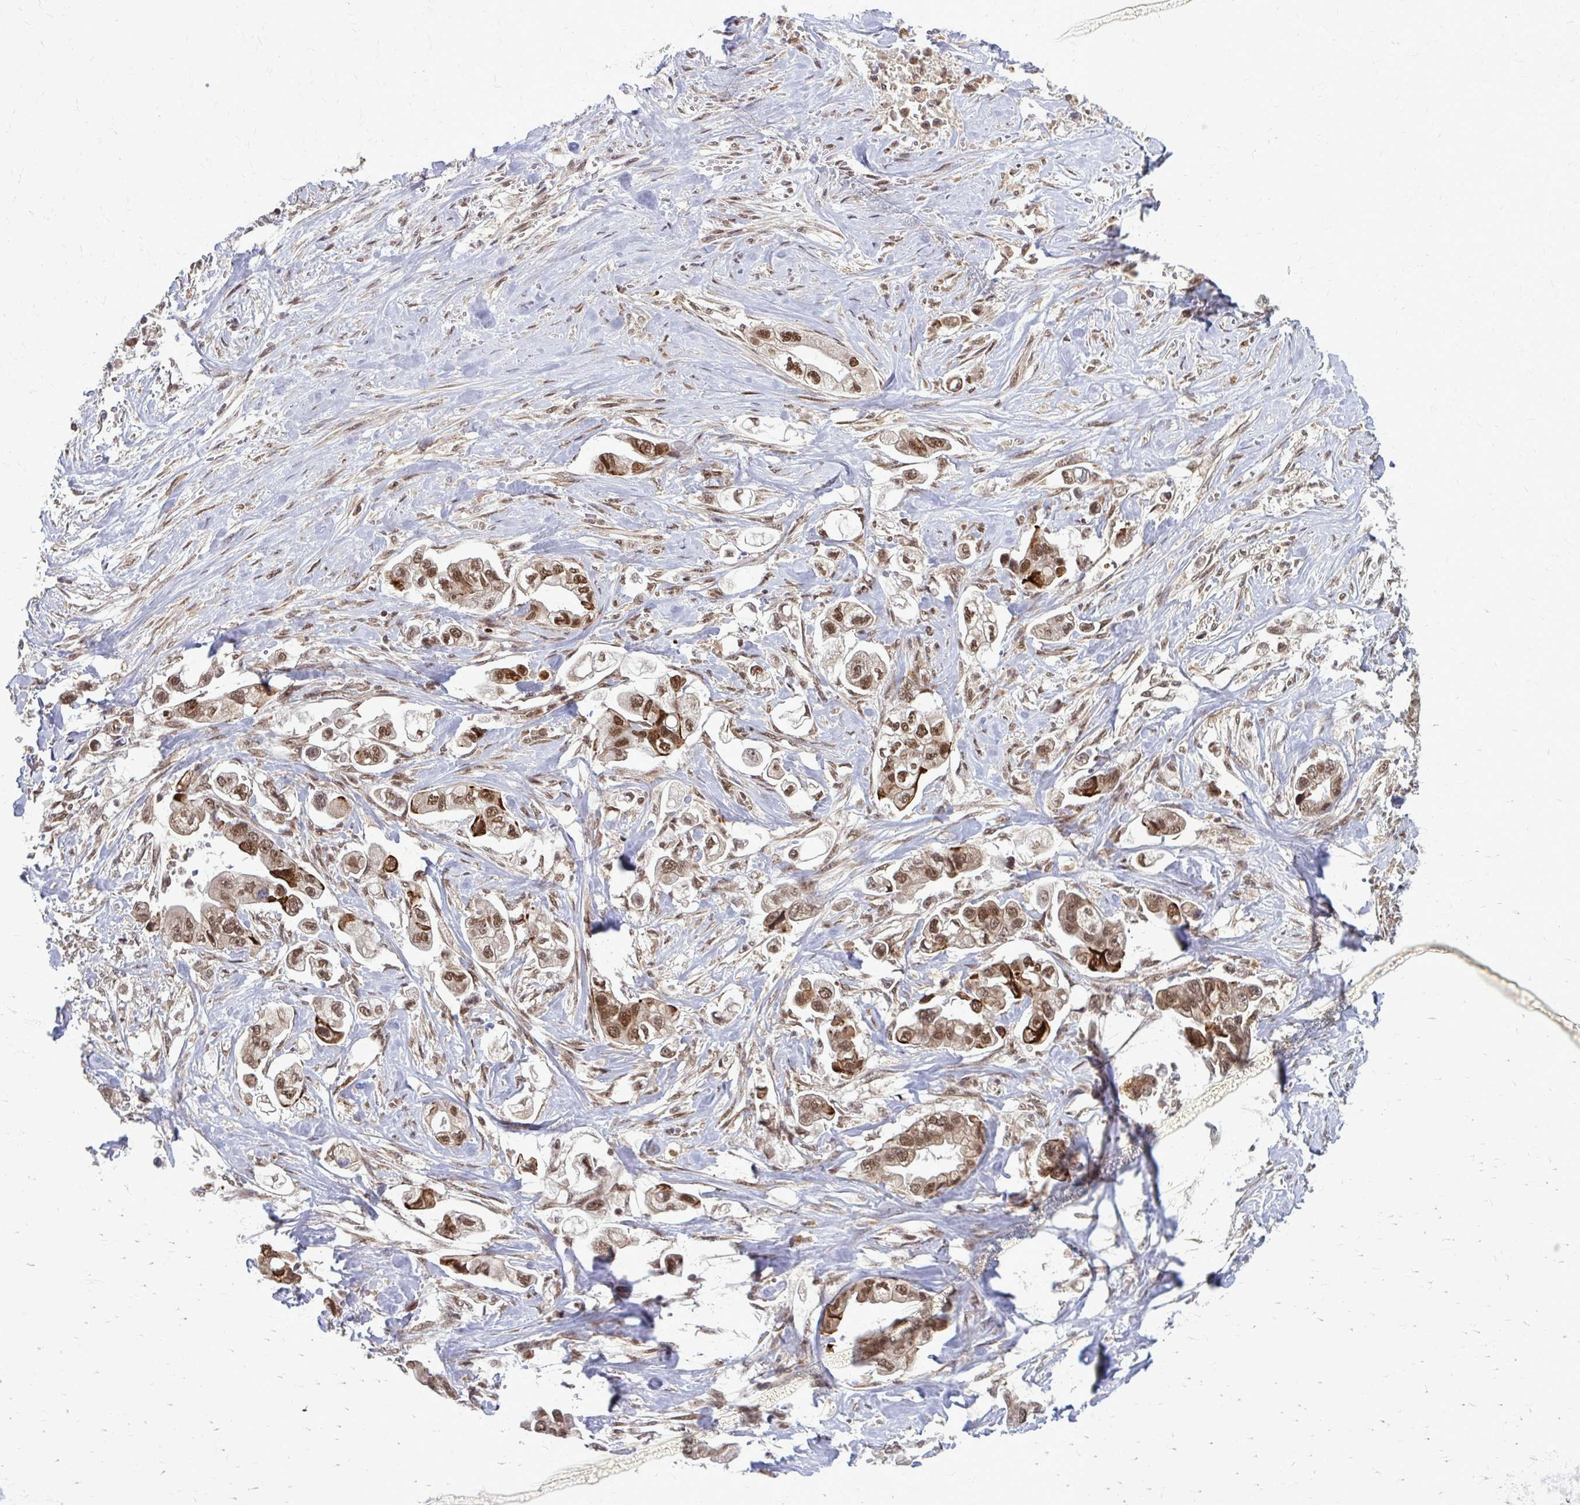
{"staining": {"intensity": "moderate", "quantity": ">75%", "location": "nuclear"}, "tissue": "stomach cancer", "cell_type": "Tumor cells", "image_type": "cancer", "snomed": [{"axis": "morphology", "description": "Adenocarcinoma, NOS"}, {"axis": "topography", "description": "Stomach"}], "caption": "Protein staining by immunohistochemistry (IHC) shows moderate nuclear expression in about >75% of tumor cells in stomach cancer (adenocarcinoma).", "gene": "HDAC3", "patient": {"sex": "male", "age": 62}}